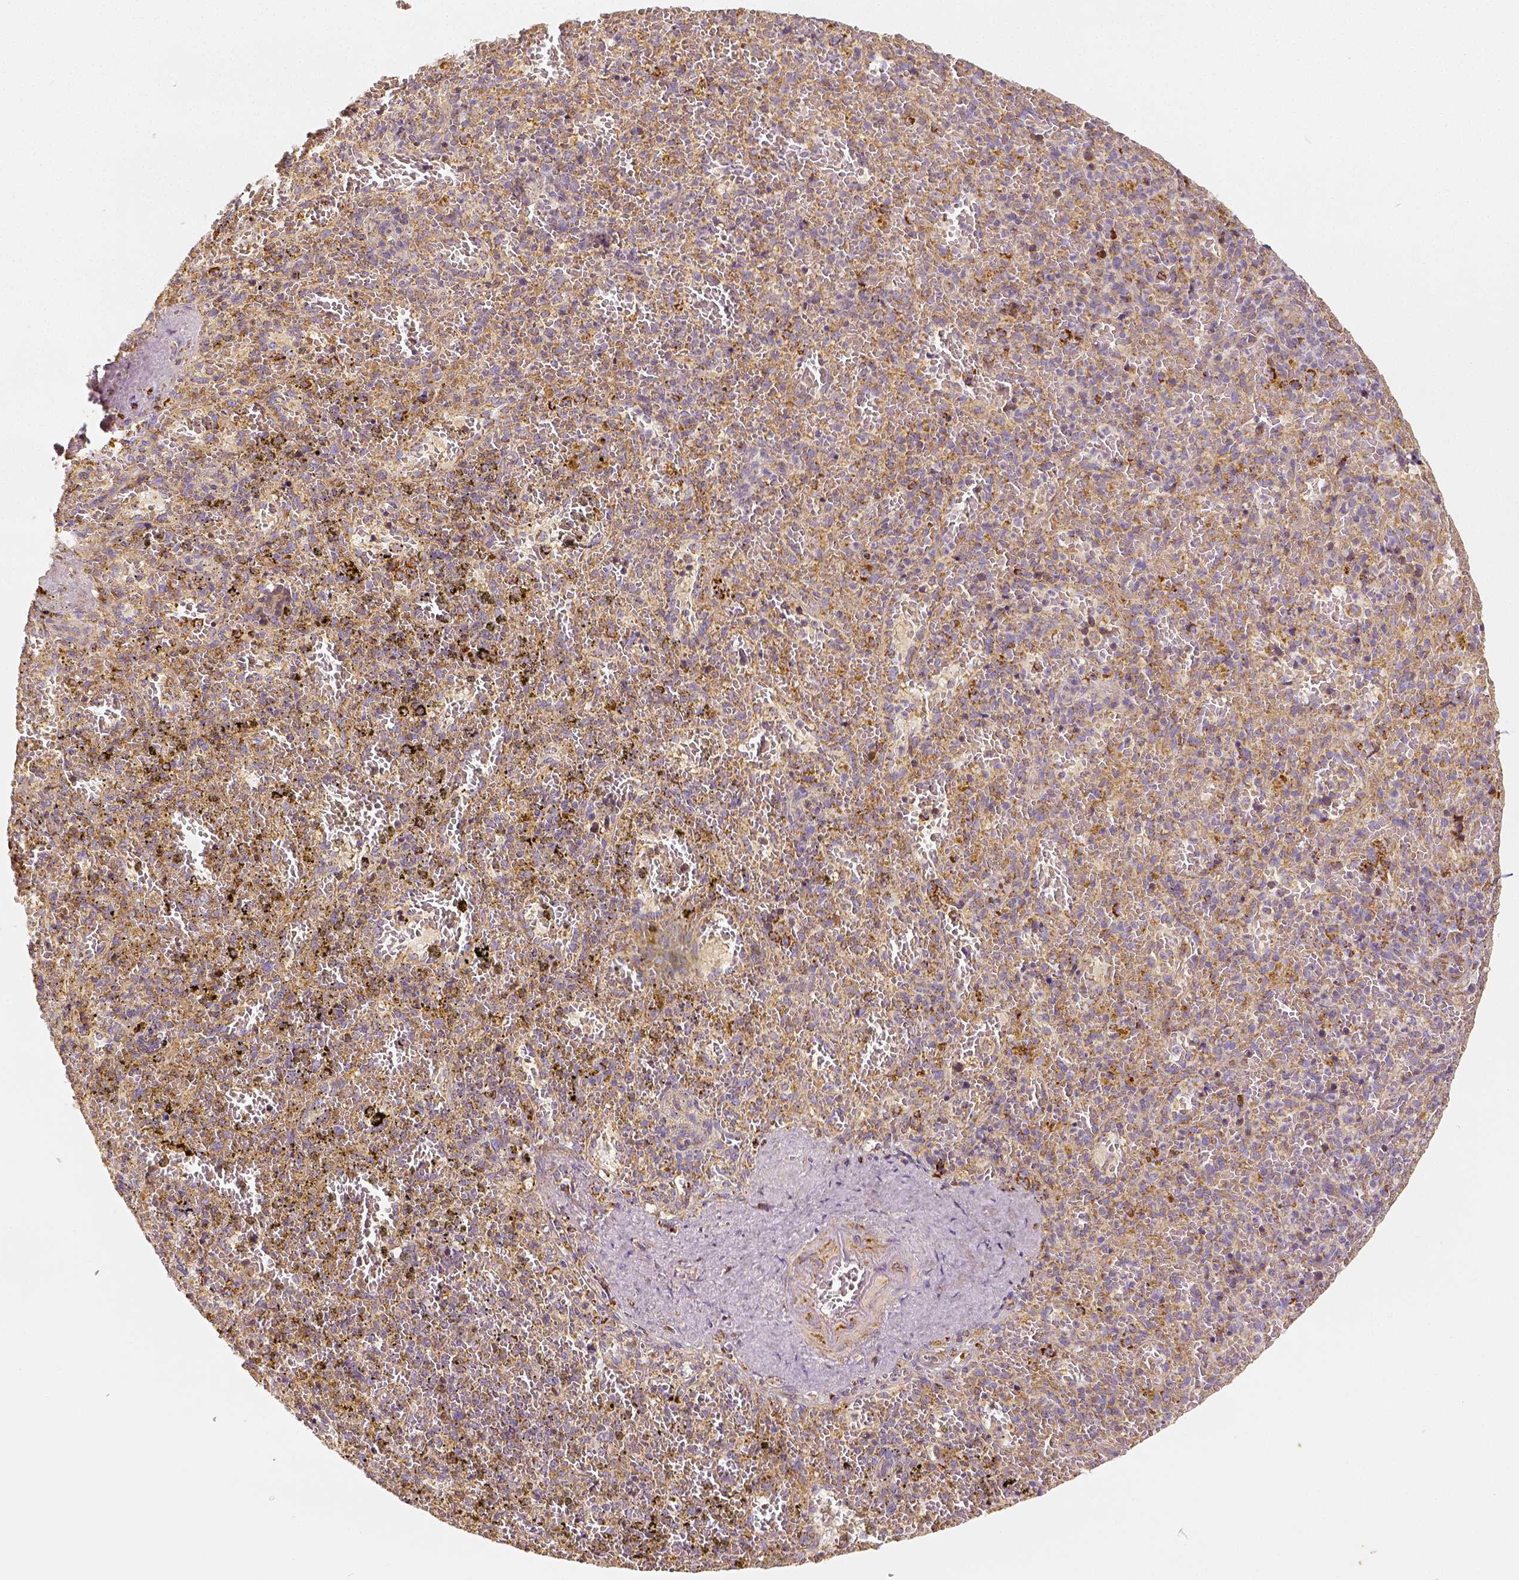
{"staining": {"intensity": "strong", "quantity": "<25%", "location": "cytoplasmic/membranous"}, "tissue": "spleen", "cell_type": "Cells in red pulp", "image_type": "normal", "snomed": [{"axis": "morphology", "description": "Normal tissue, NOS"}, {"axis": "topography", "description": "Spleen"}], "caption": "IHC photomicrograph of normal spleen: spleen stained using immunohistochemistry (IHC) reveals medium levels of strong protein expression localized specifically in the cytoplasmic/membranous of cells in red pulp, appearing as a cytoplasmic/membranous brown color.", "gene": "PGAM5", "patient": {"sex": "female", "age": 50}}